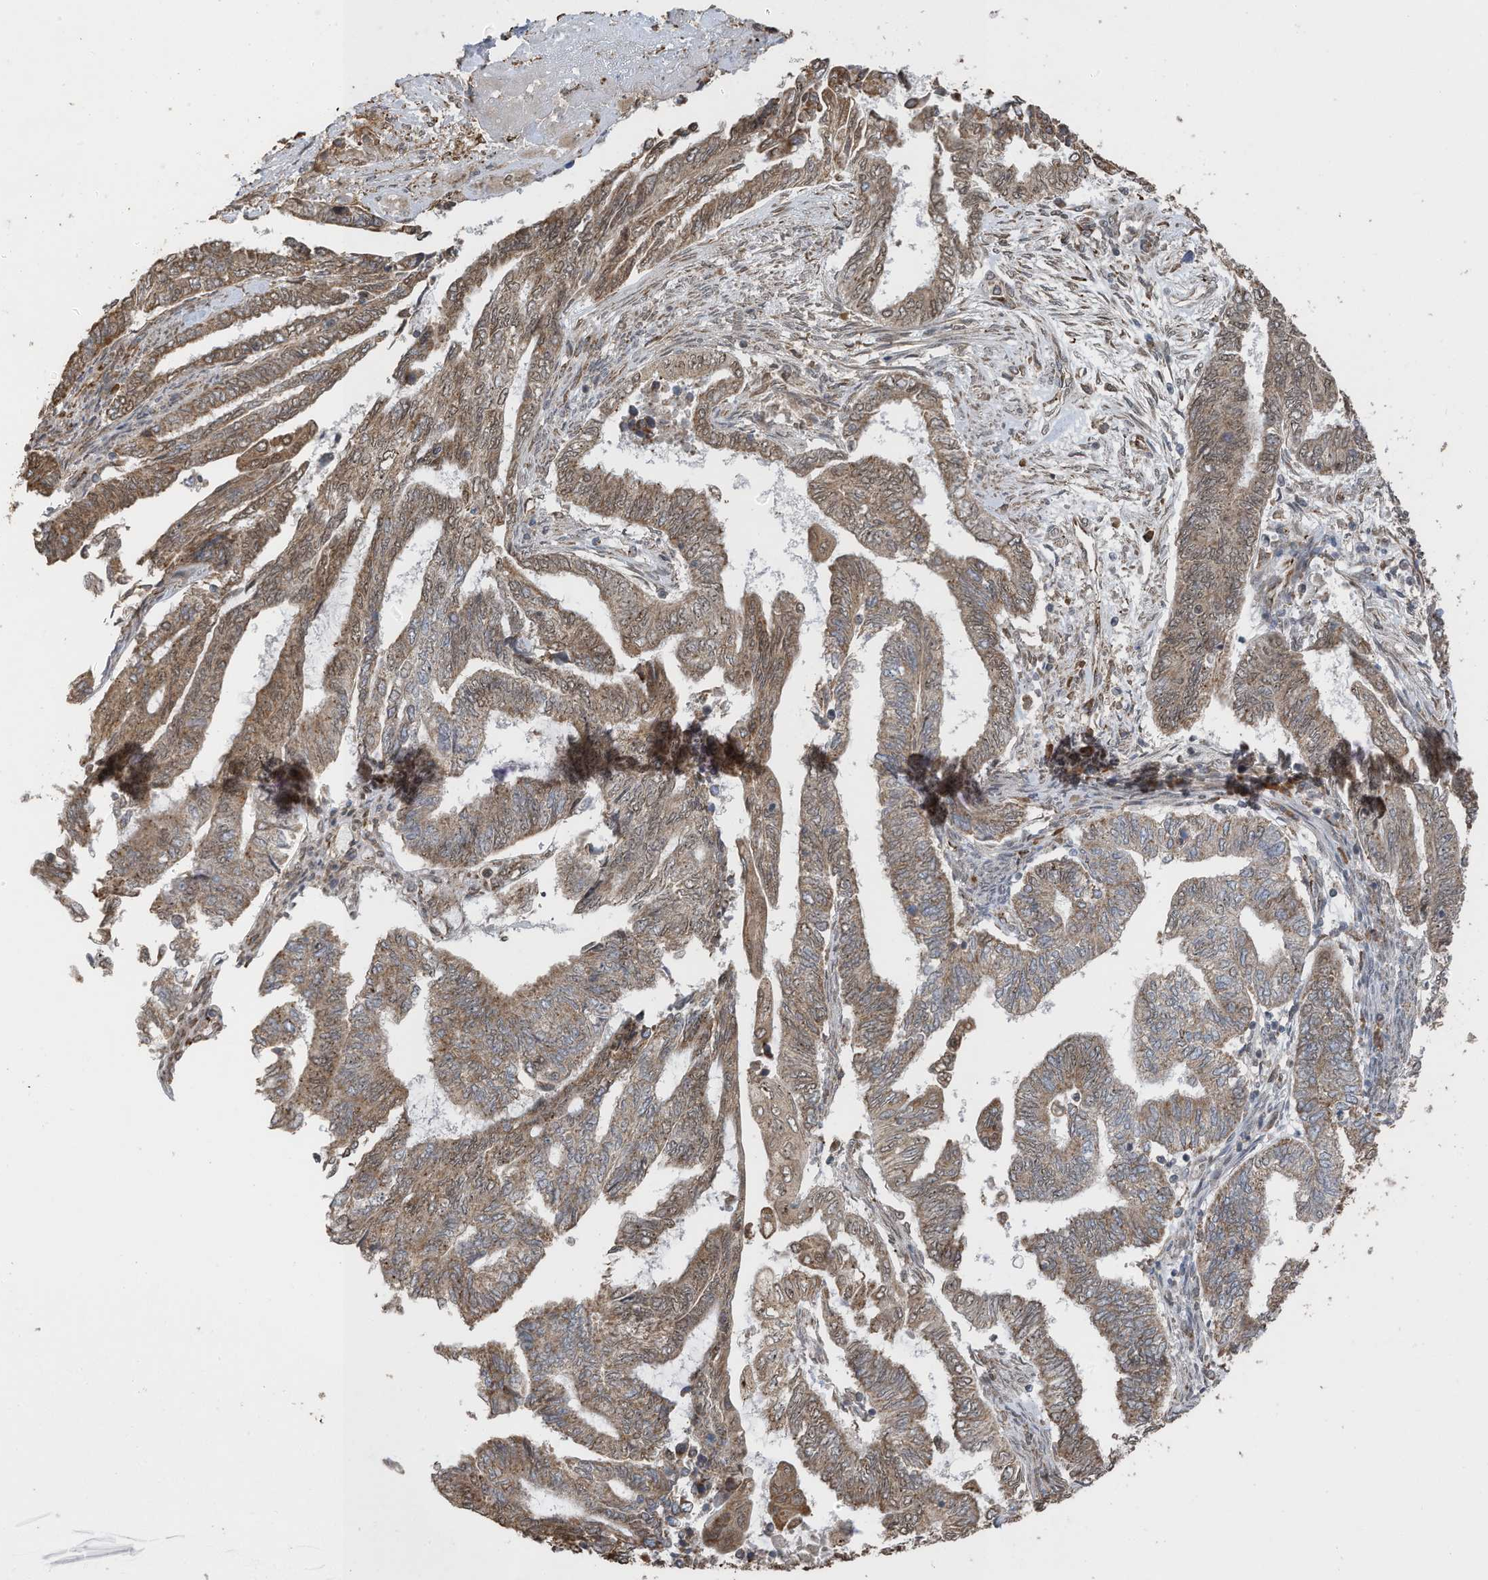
{"staining": {"intensity": "moderate", "quantity": ">75%", "location": "cytoplasmic/membranous"}, "tissue": "endometrial cancer", "cell_type": "Tumor cells", "image_type": "cancer", "snomed": [{"axis": "morphology", "description": "Adenocarcinoma, NOS"}, {"axis": "topography", "description": "Uterus"}, {"axis": "topography", "description": "Endometrium"}], "caption": "This image reveals endometrial cancer stained with immunohistochemistry (IHC) to label a protein in brown. The cytoplasmic/membranous of tumor cells show moderate positivity for the protein. Nuclei are counter-stained blue.", "gene": "ERLEC1", "patient": {"sex": "female", "age": 70}}